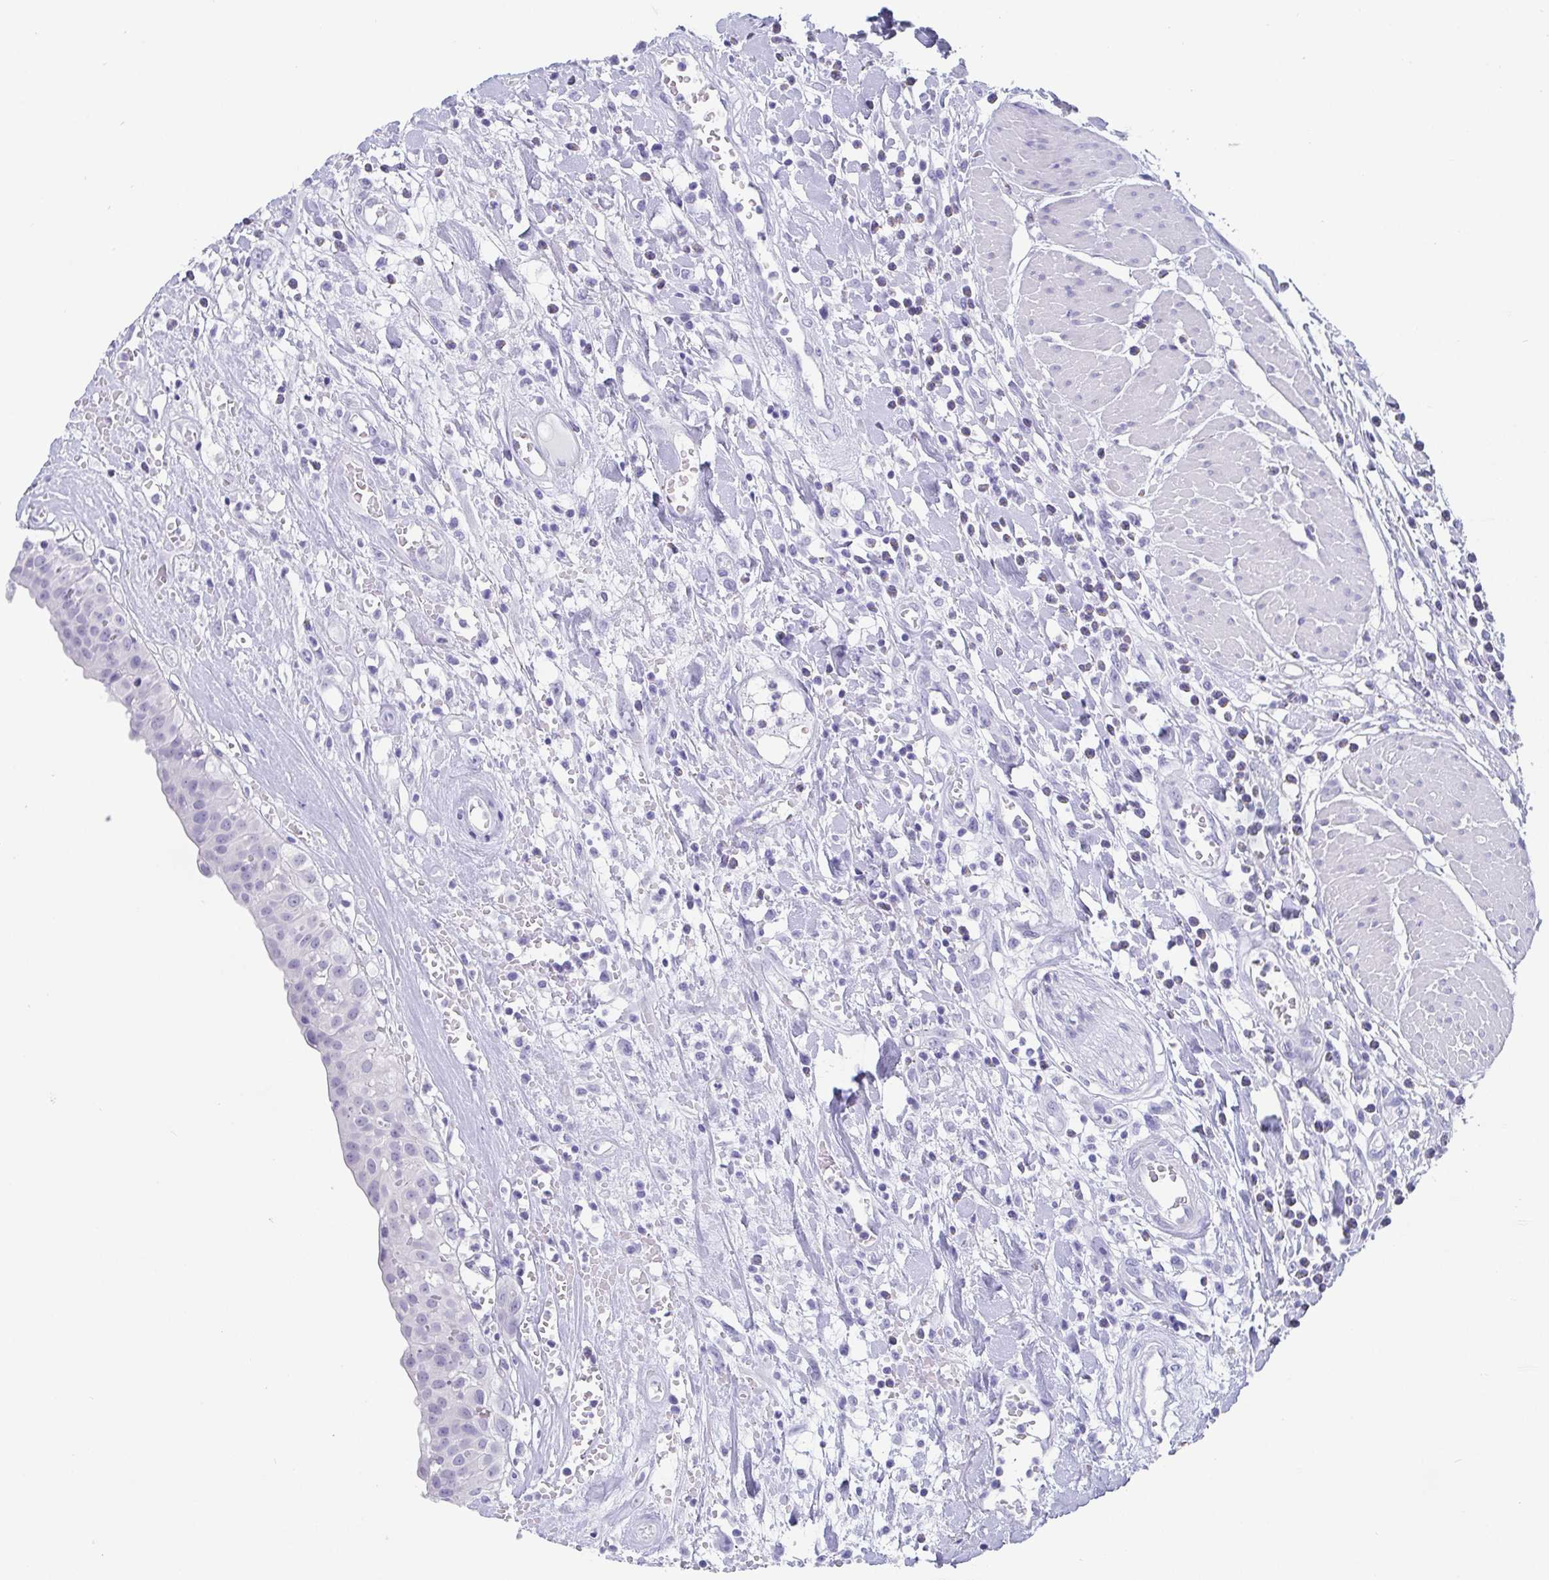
{"staining": {"intensity": "negative", "quantity": "none", "location": "none"}, "tissue": "urinary bladder", "cell_type": "Urothelial cells", "image_type": "normal", "snomed": [{"axis": "morphology", "description": "Normal tissue, NOS"}, {"axis": "topography", "description": "Urinary bladder"}], "caption": "The histopathology image reveals no significant staining in urothelial cells of urinary bladder.", "gene": "SCGN", "patient": {"sex": "male", "age": 64}}